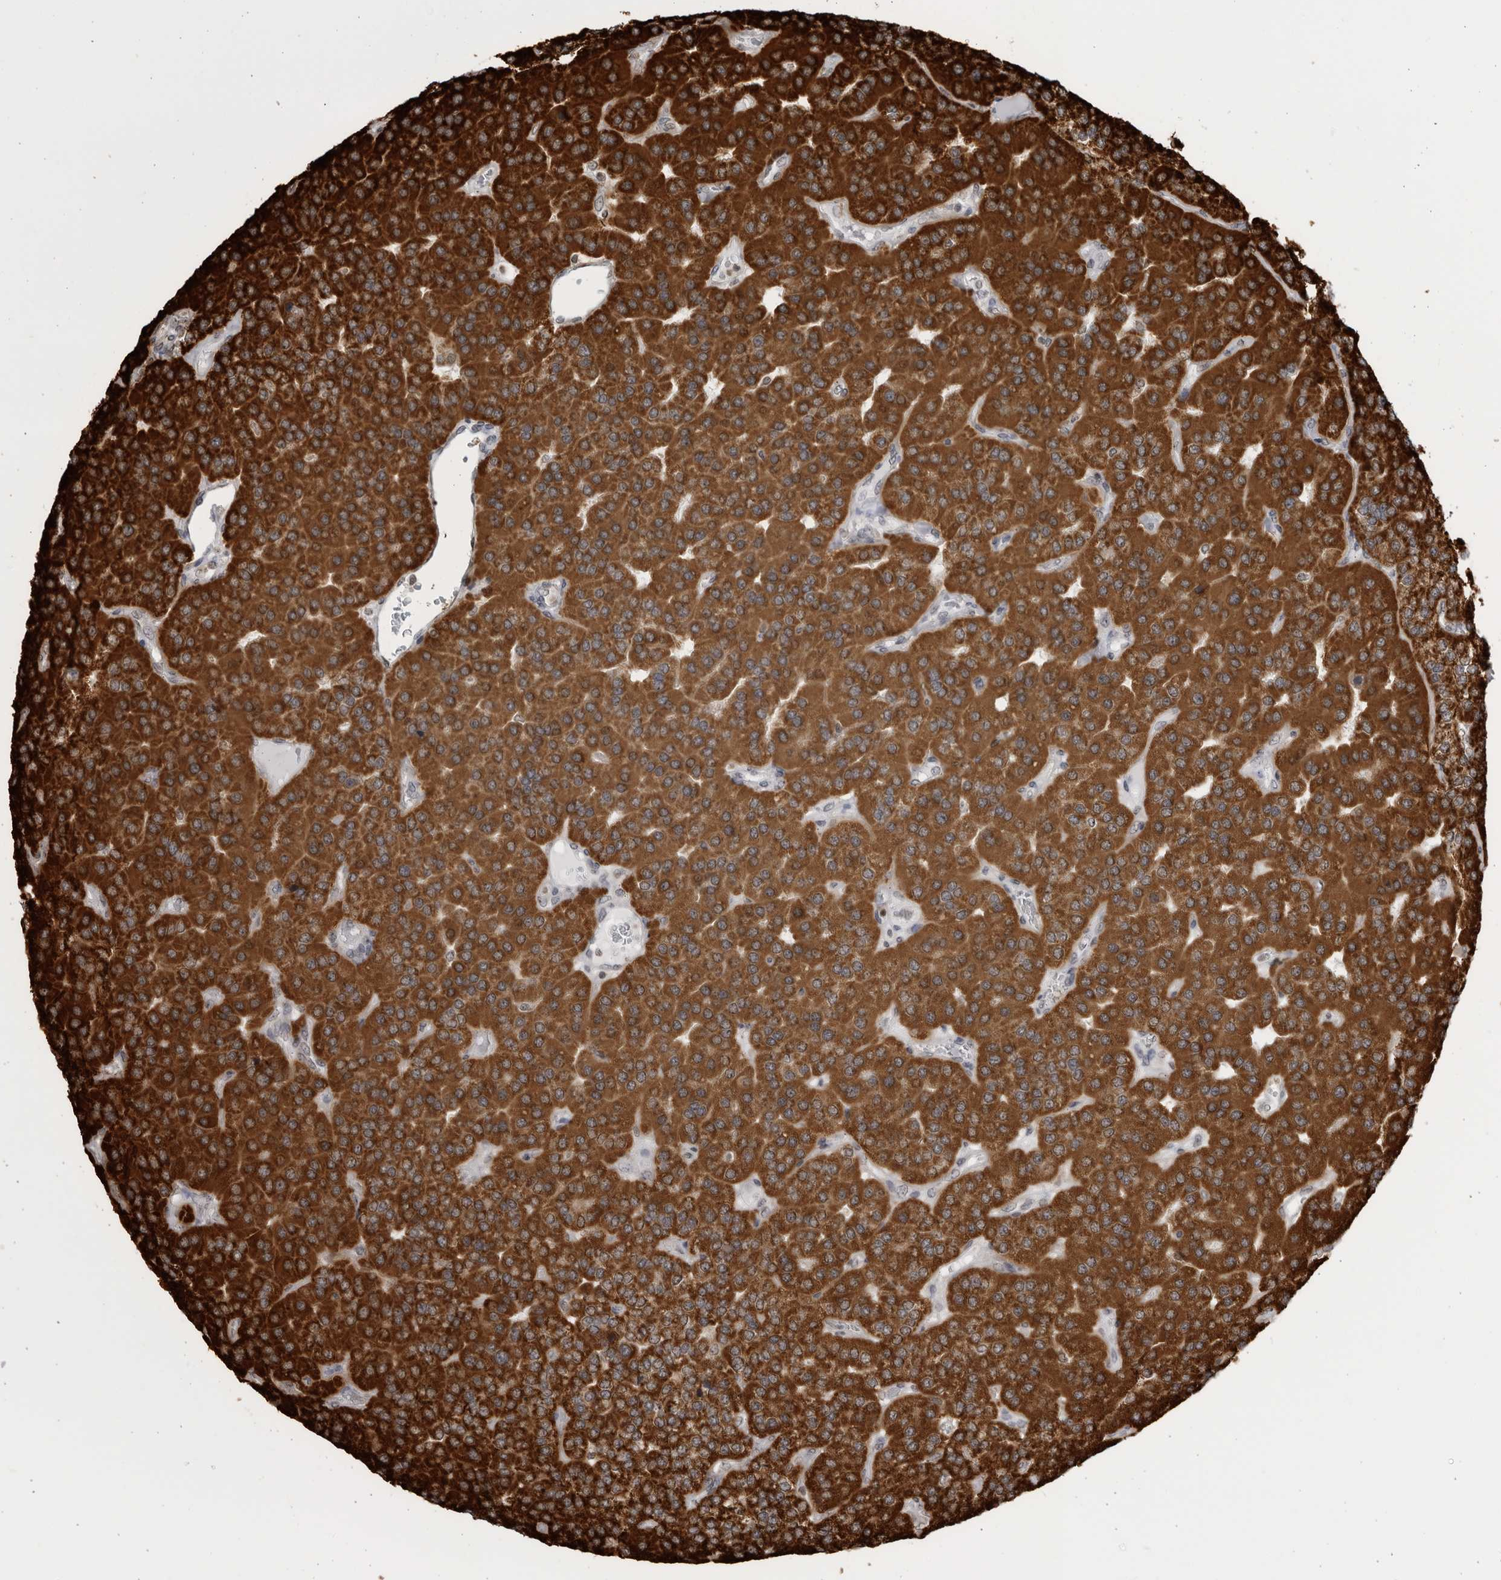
{"staining": {"intensity": "strong", "quantity": ">75%", "location": "cytoplasmic/membranous"}, "tissue": "parathyroid gland", "cell_type": "Glandular cells", "image_type": "normal", "snomed": [{"axis": "morphology", "description": "Normal tissue, NOS"}, {"axis": "morphology", "description": "Adenoma, NOS"}, {"axis": "topography", "description": "Parathyroid gland"}], "caption": "Immunohistochemistry (IHC) micrograph of normal parathyroid gland: parathyroid gland stained using IHC exhibits high levels of strong protein expression localized specifically in the cytoplasmic/membranous of glandular cells, appearing as a cytoplasmic/membranous brown color.", "gene": "RBM34", "patient": {"sex": "female", "age": 86}}